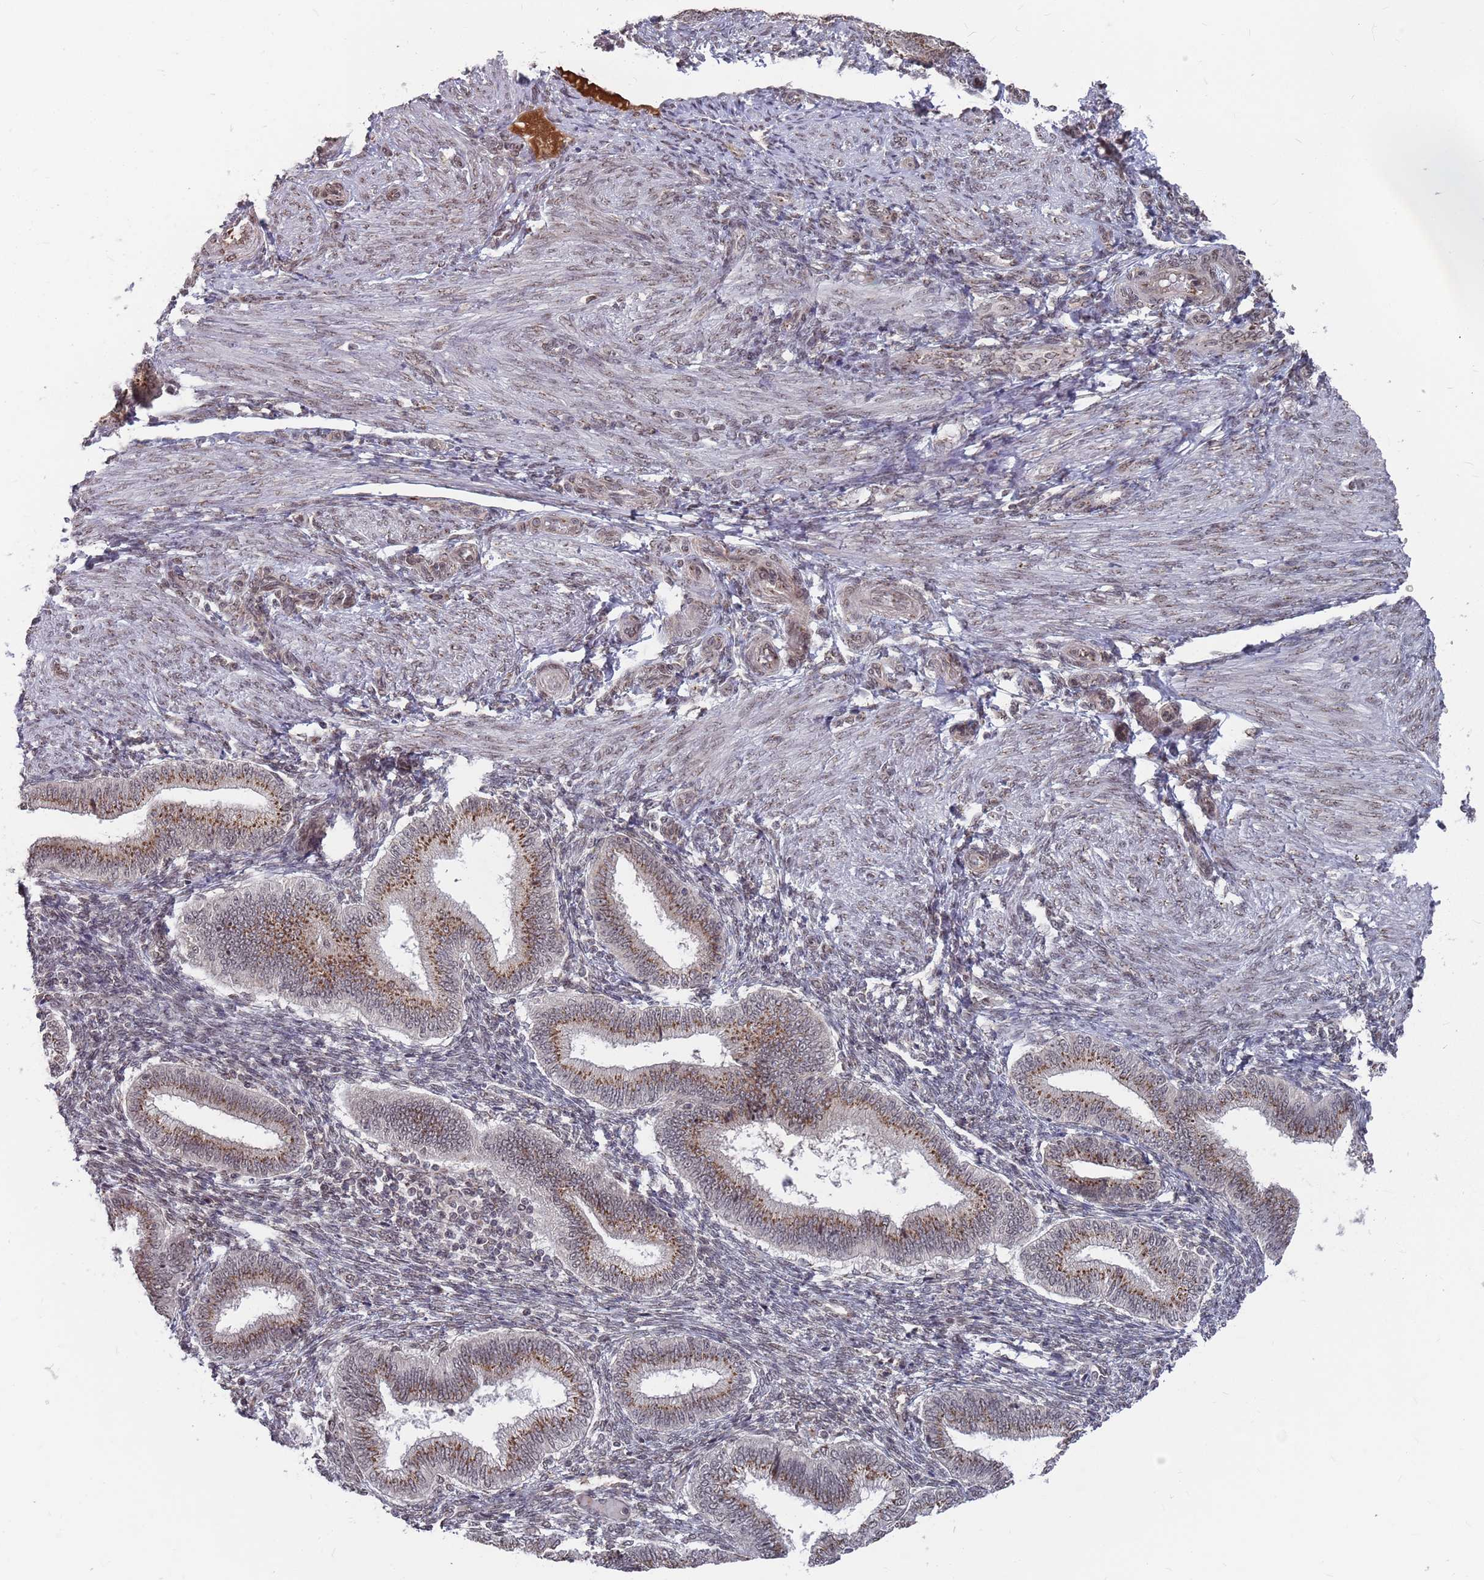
{"staining": {"intensity": "negative", "quantity": "none", "location": "none"}, "tissue": "endometrium", "cell_type": "Cells in endometrial stroma", "image_type": "normal", "snomed": [{"axis": "morphology", "description": "Normal tissue, NOS"}, {"axis": "topography", "description": "Endometrium"}], "caption": "Cells in endometrial stroma show no significant staining in unremarkable endometrium.", "gene": "FMO4", "patient": {"sex": "female", "age": 39}}